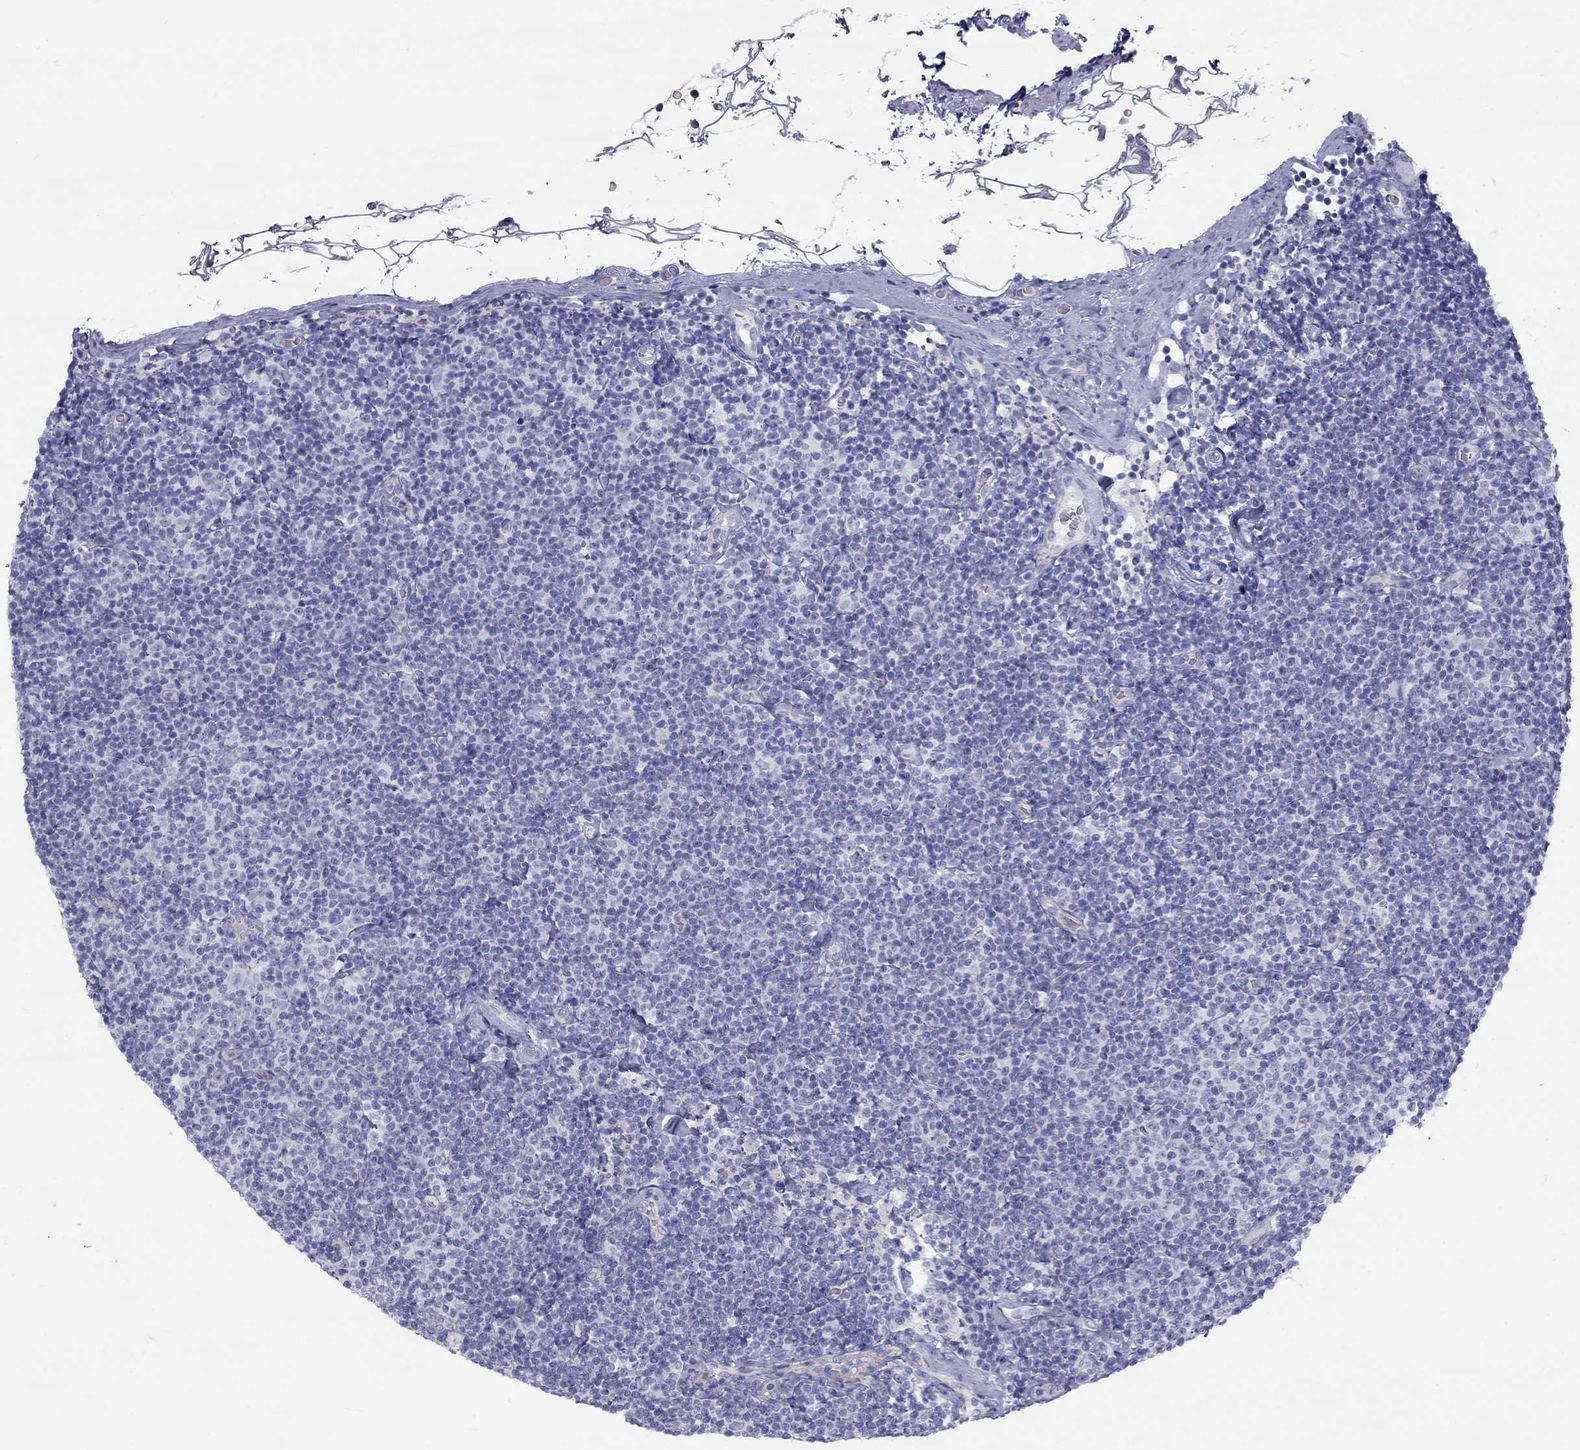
{"staining": {"intensity": "negative", "quantity": "none", "location": "none"}, "tissue": "lymphoma", "cell_type": "Tumor cells", "image_type": "cancer", "snomed": [{"axis": "morphology", "description": "Malignant lymphoma, non-Hodgkin's type, Low grade"}, {"axis": "topography", "description": "Lymph node"}], "caption": "An IHC micrograph of malignant lymphoma, non-Hodgkin's type (low-grade) is shown. There is no staining in tumor cells of malignant lymphoma, non-Hodgkin's type (low-grade).", "gene": "TDRD6", "patient": {"sex": "male", "age": 81}}